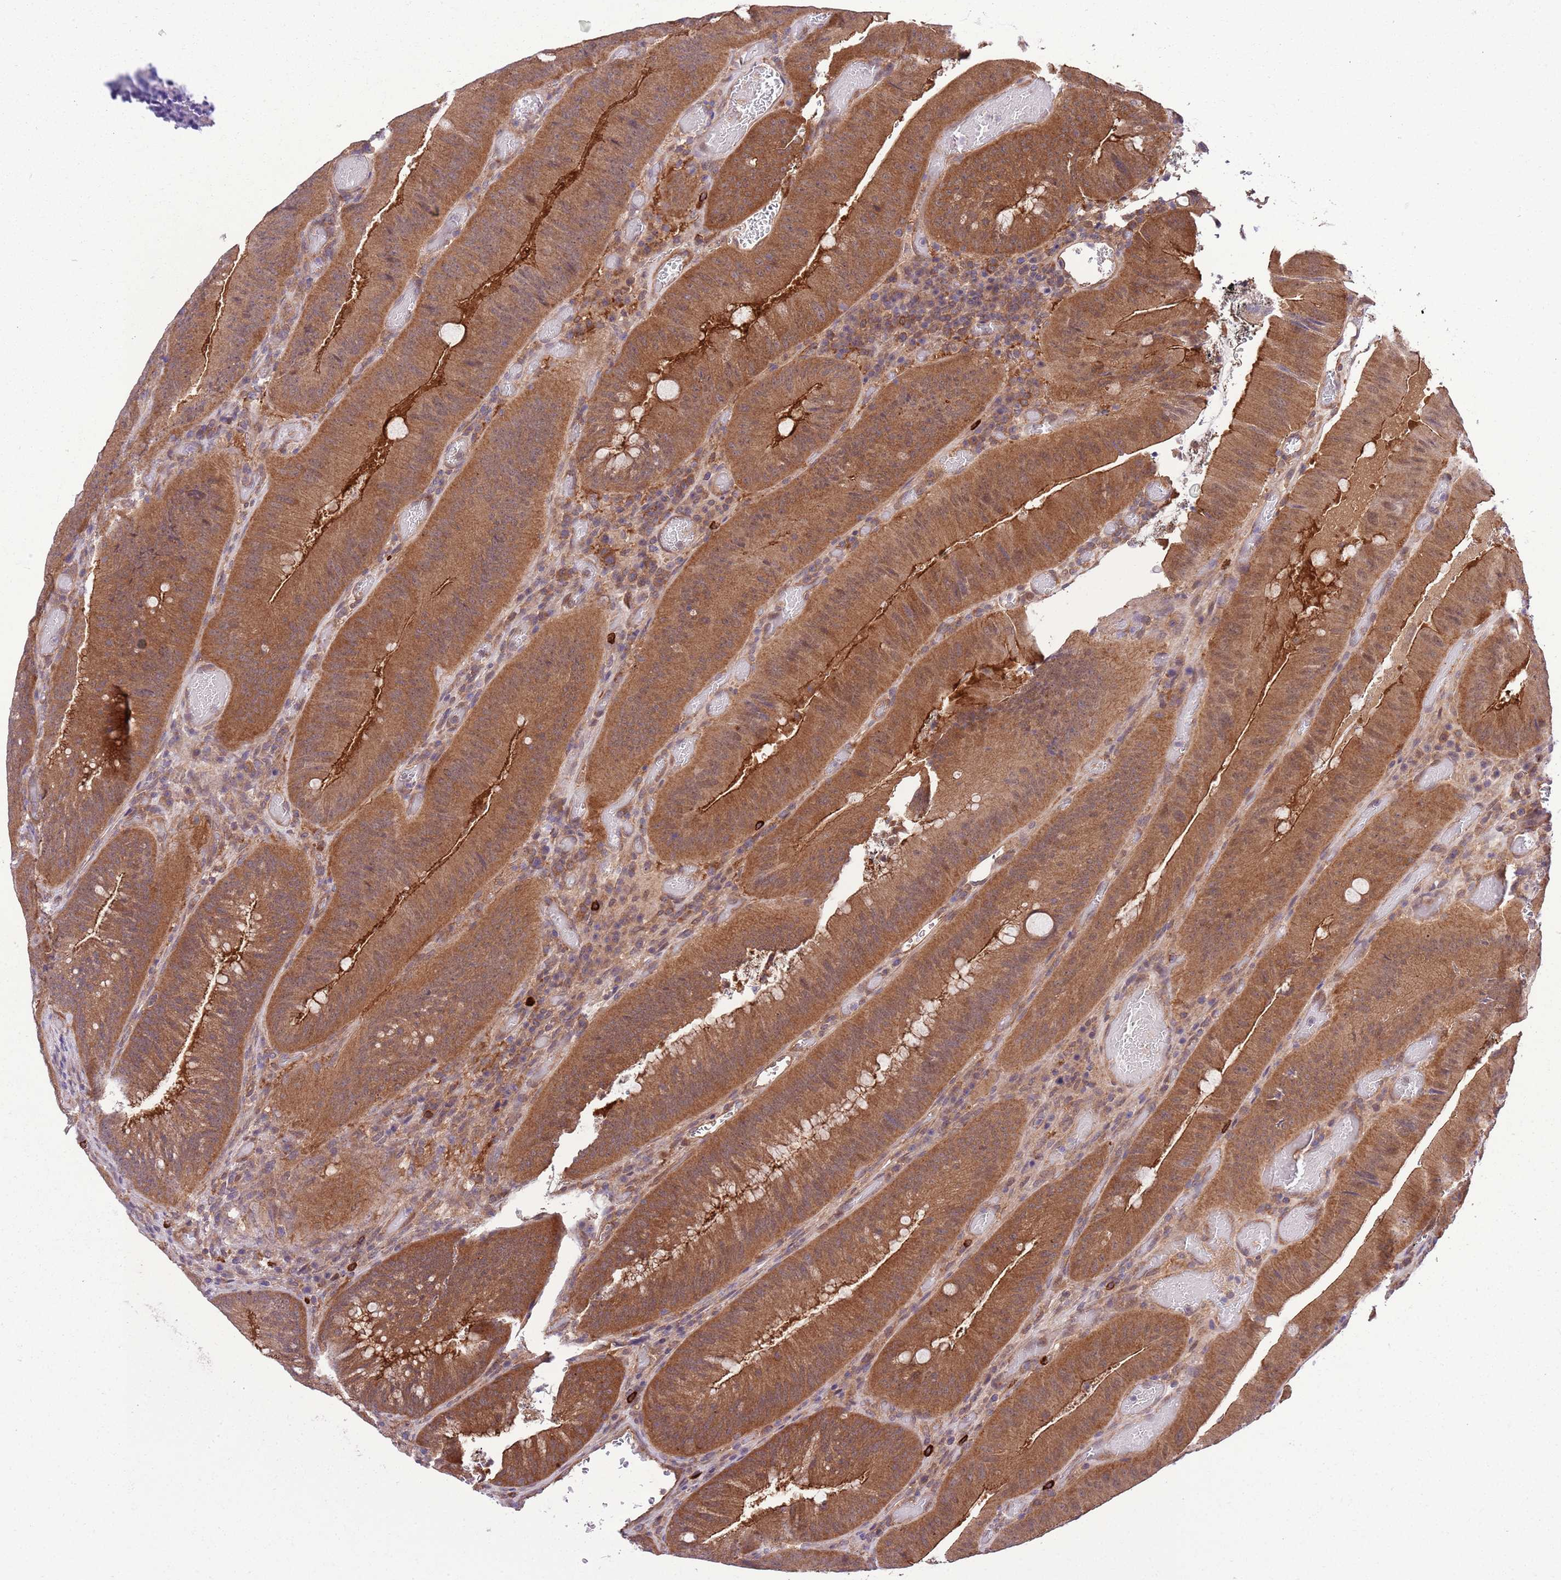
{"staining": {"intensity": "strong", "quantity": ">75%", "location": "cytoplasmic/membranous"}, "tissue": "colorectal cancer", "cell_type": "Tumor cells", "image_type": "cancer", "snomed": [{"axis": "morphology", "description": "Adenocarcinoma, NOS"}, {"axis": "topography", "description": "Colon"}], "caption": "Colorectal cancer stained with DAB (3,3'-diaminobenzidine) immunohistochemistry shows high levels of strong cytoplasmic/membranous positivity in about >75% of tumor cells.", "gene": "DONSON", "patient": {"sex": "female", "age": 43}}